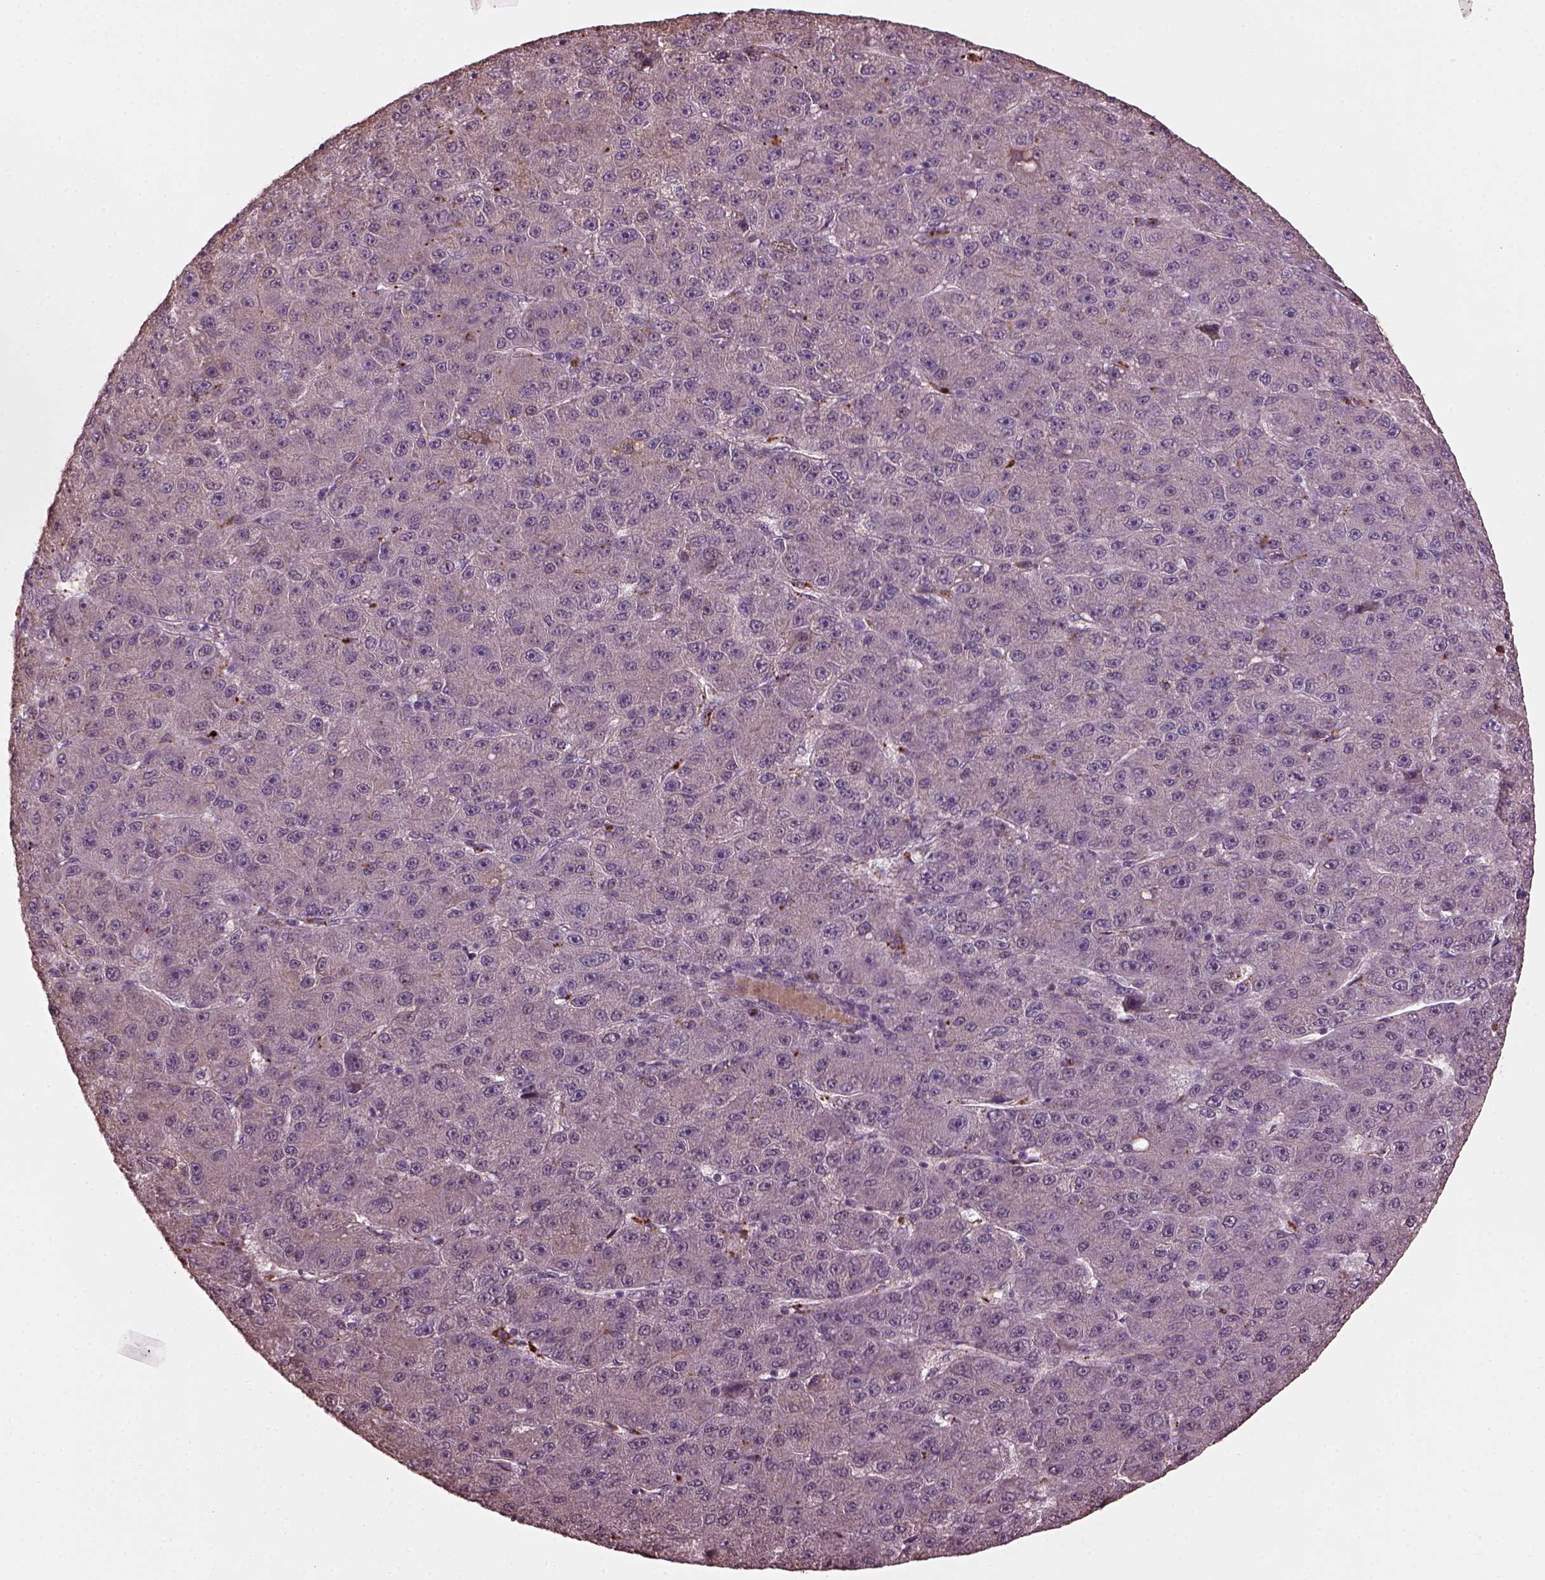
{"staining": {"intensity": "negative", "quantity": "none", "location": "none"}, "tissue": "liver cancer", "cell_type": "Tumor cells", "image_type": "cancer", "snomed": [{"axis": "morphology", "description": "Carcinoma, Hepatocellular, NOS"}, {"axis": "topography", "description": "Liver"}], "caption": "Immunohistochemistry of liver cancer (hepatocellular carcinoma) demonstrates no expression in tumor cells.", "gene": "RUFY3", "patient": {"sex": "male", "age": 67}}